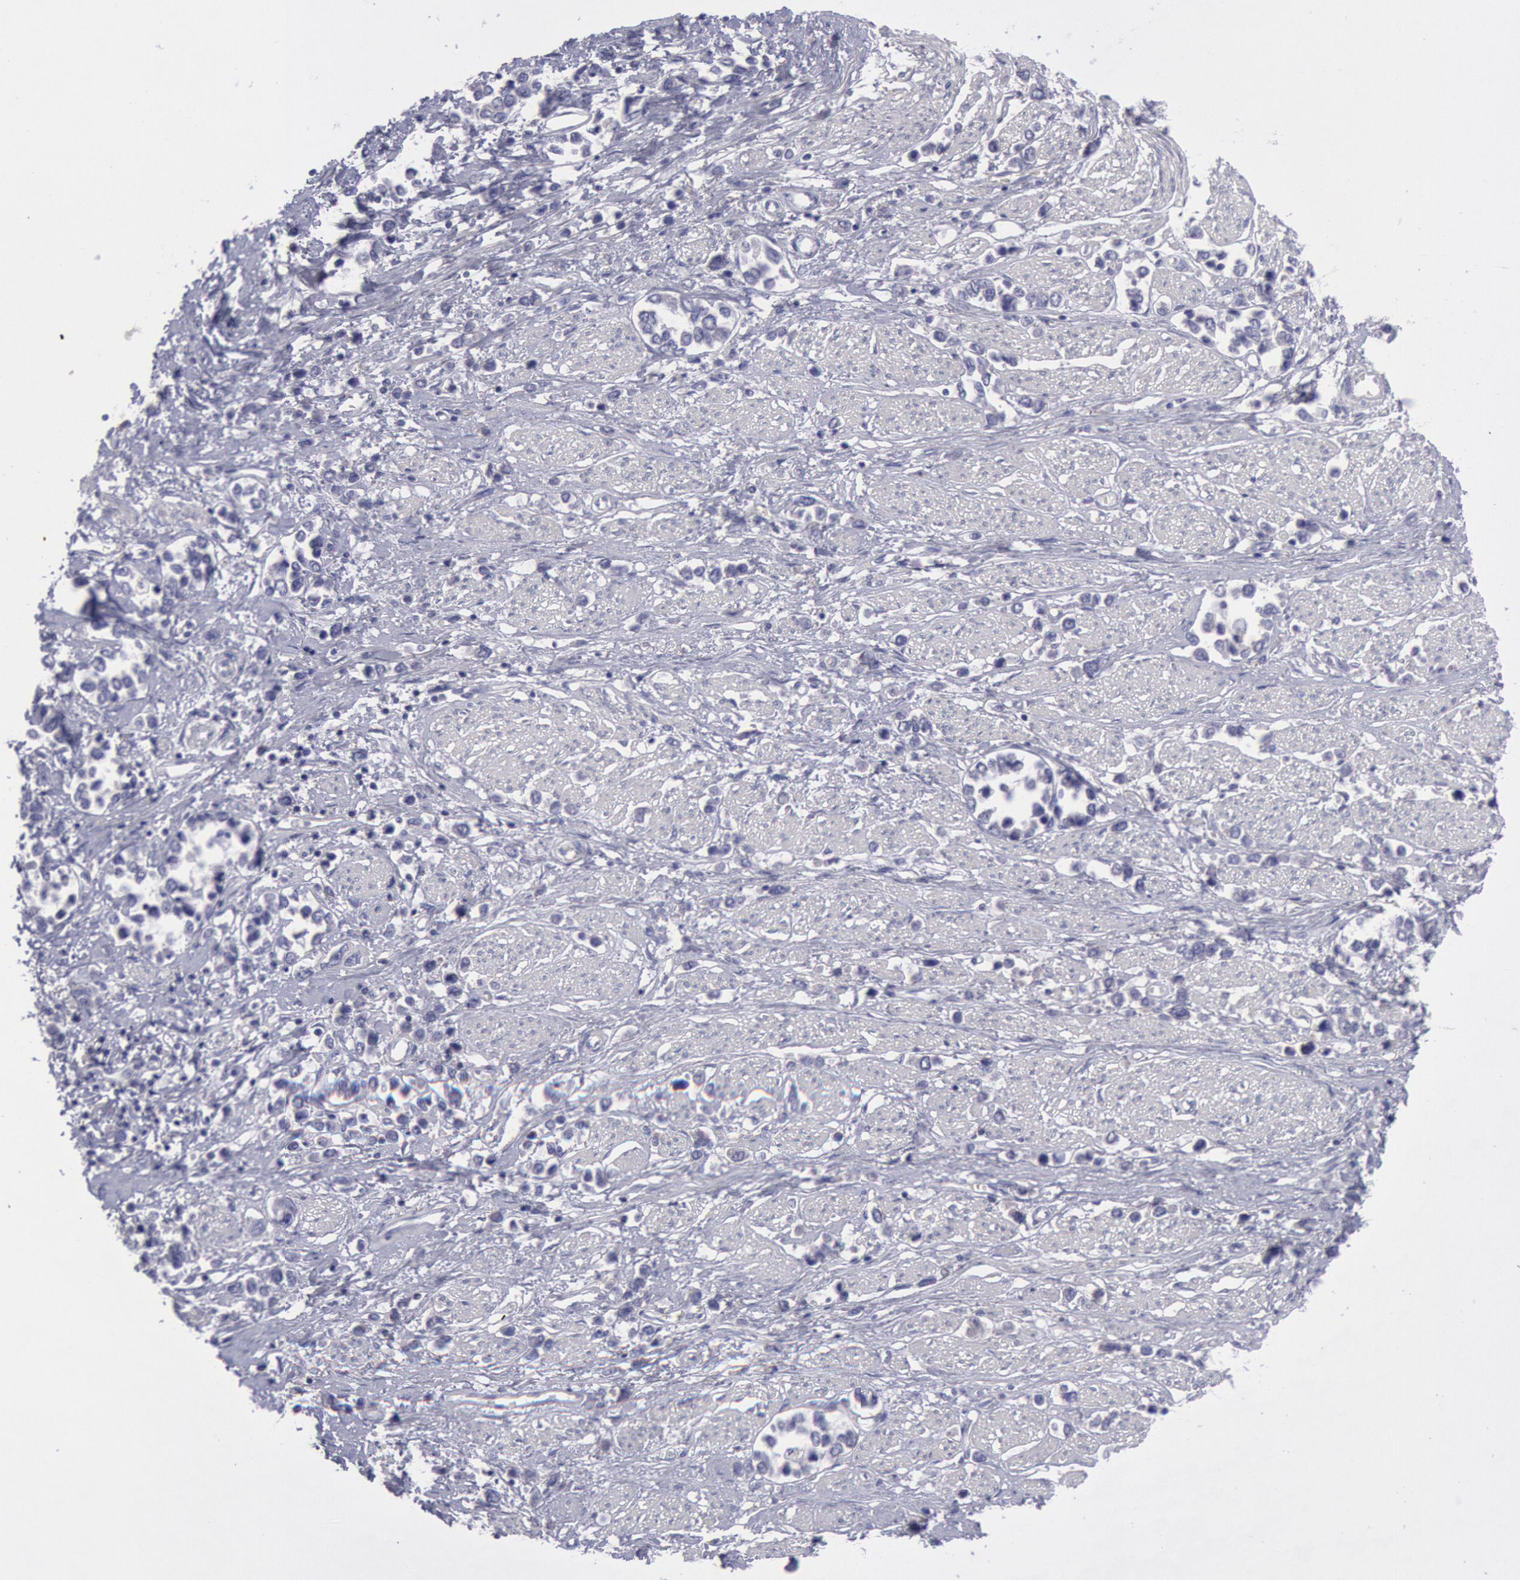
{"staining": {"intensity": "negative", "quantity": "none", "location": "none"}, "tissue": "stomach cancer", "cell_type": "Tumor cells", "image_type": "cancer", "snomed": [{"axis": "morphology", "description": "Adenocarcinoma, NOS"}, {"axis": "topography", "description": "Stomach, upper"}], "caption": "The immunohistochemistry (IHC) histopathology image has no significant expression in tumor cells of stomach cancer tissue.", "gene": "MYH7", "patient": {"sex": "male", "age": 76}}